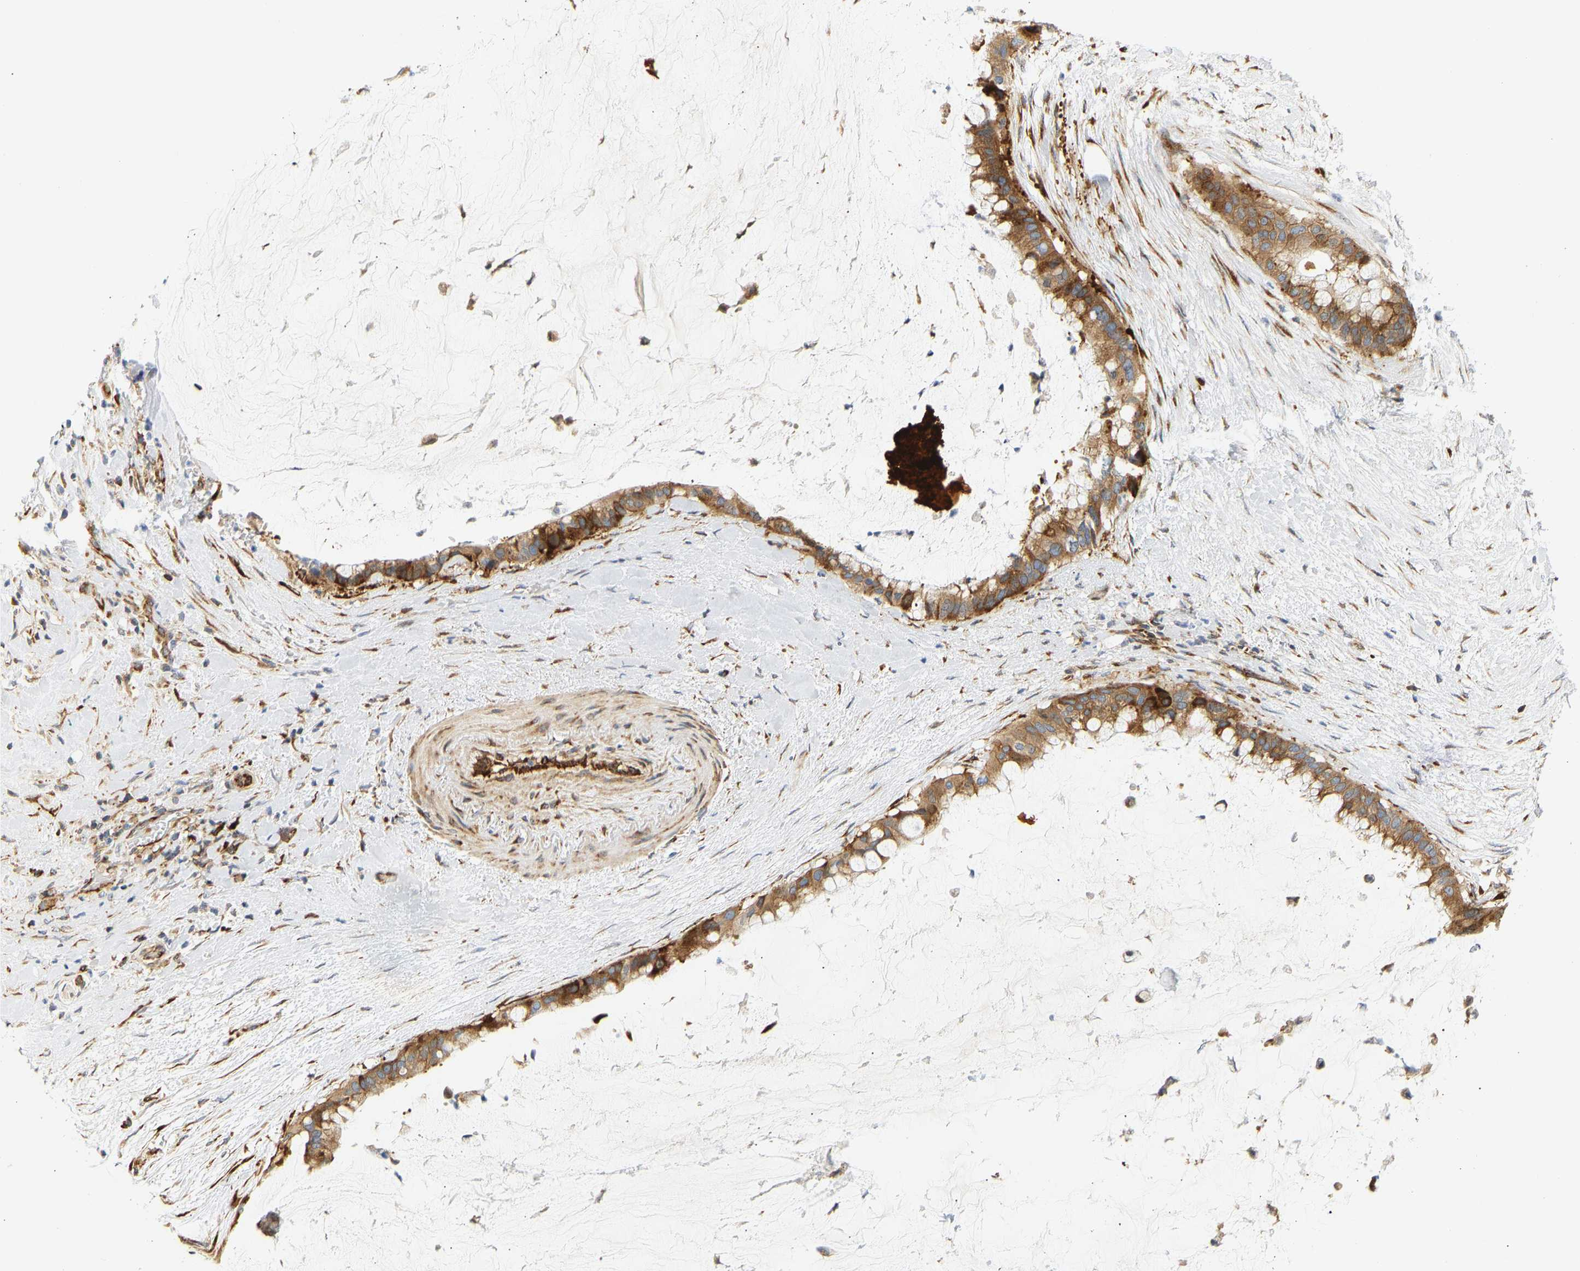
{"staining": {"intensity": "strong", "quantity": ">75%", "location": "cytoplasmic/membranous"}, "tissue": "pancreatic cancer", "cell_type": "Tumor cells", "image_type": "cancer", "snomed": [{"axis": "morphology", "description": "Adenocarcinoma, NOS"}, {"axis": "topography", "description": "Pancreas"}], "caption": "DAB immunohistochemical staining of pancreatic adenocarcinoma exhibits strong cytoplasmic/membranous protein expression in about >75% of tumor cells.", "gene": "RPS14", "patient": {"sex": "male", "age": 41}}